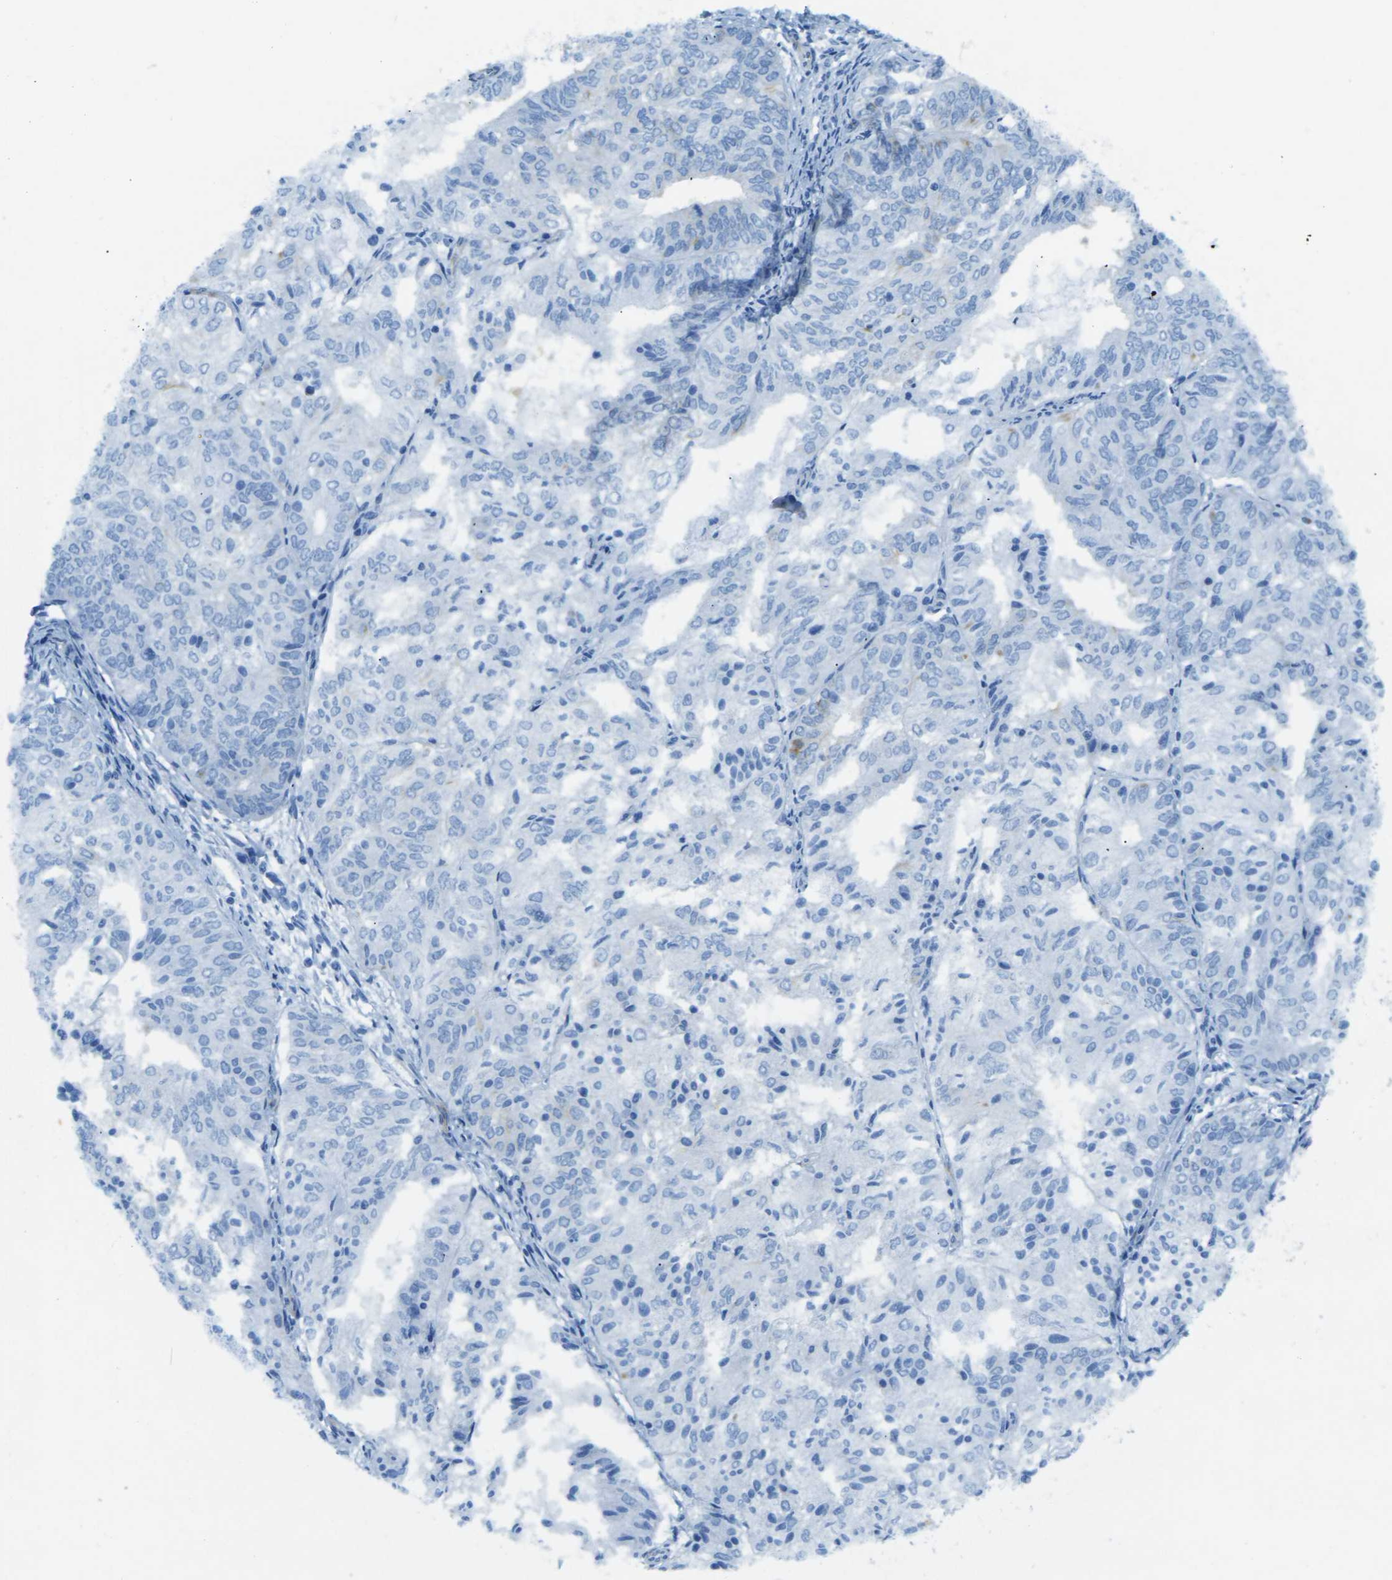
{"staining": {"intensity": "moderate", "quantity": "<25%", "location": "cytoplasmic/membranous"}, "tissue": "endometrial cancer", "cell_type": "Tumor cells", "image_type": "cancer", "snomed": [{"axis": "morphology", "description": "Adenocarcinoma, NOS"}, {"axis": "topography", "description": "Uterus"}], "caption": "Human endometrial cancer stained with a protein marker exhibits moderate staining in tumor cells.", "gene": "SORT1", "patient": {"sex": "female", "age": 60}}